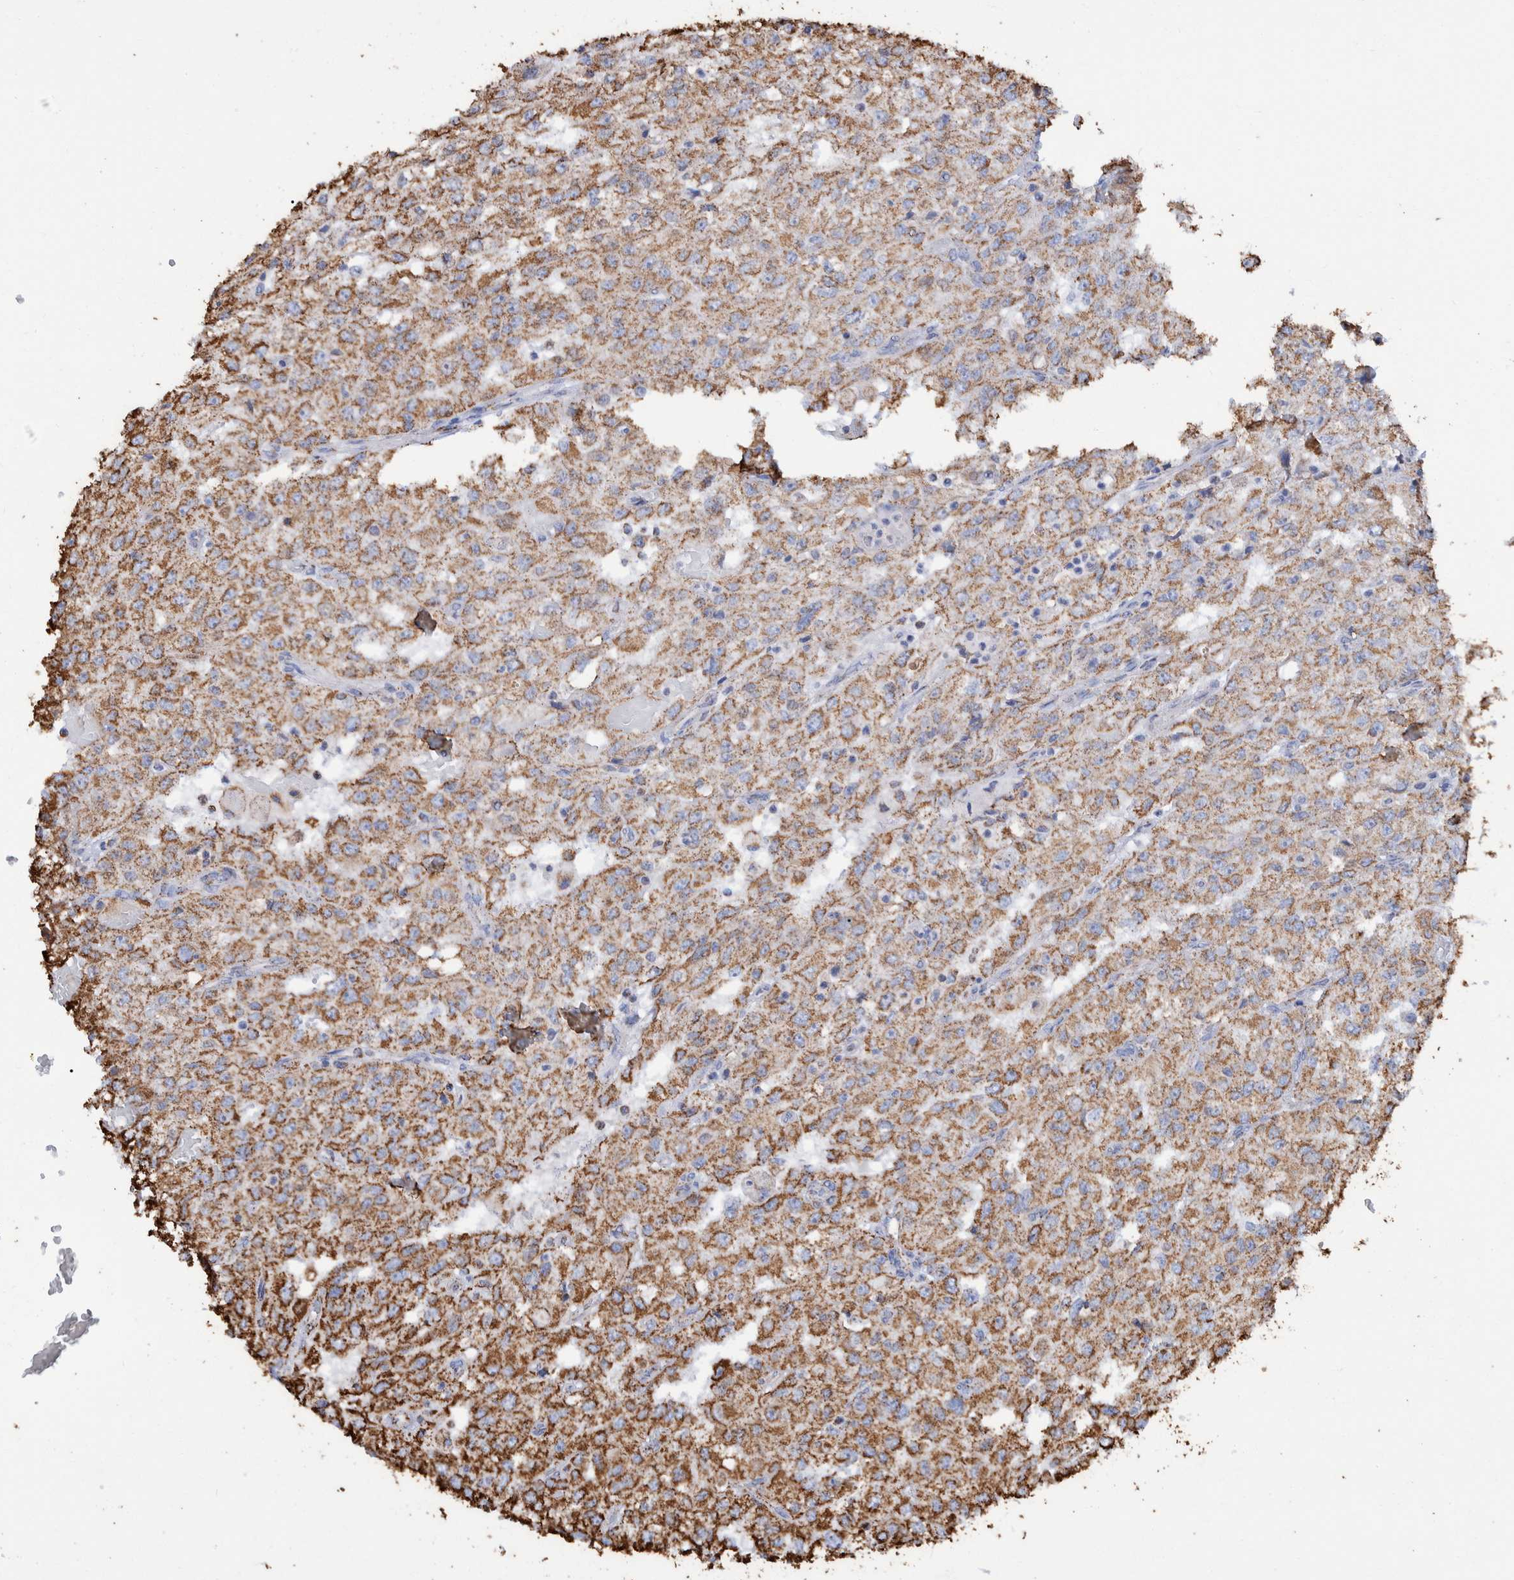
{"staining": {"intensity": "strong", "quantity": ">75%", "location": "cytoplasmic/membranous"}, "tissue": "renal cancer", "cell_type": "Tumor cells", "image_type": "cancer", "snomed": [{"axis": "morphology", "description": "Adenocarcinoma, NOS"}, {"axis": "topography", "description": "Kidney"}], "caption": "This histopathology image demonstrates immunohistochemistry (IHC) staining of adenocarcinoma (renal), with high strong cytoplasmic/membranous expression in approximately >75% of tumor cells.", "gene": "VPS26C", "patient": {"sex": "female", "age": 54}}